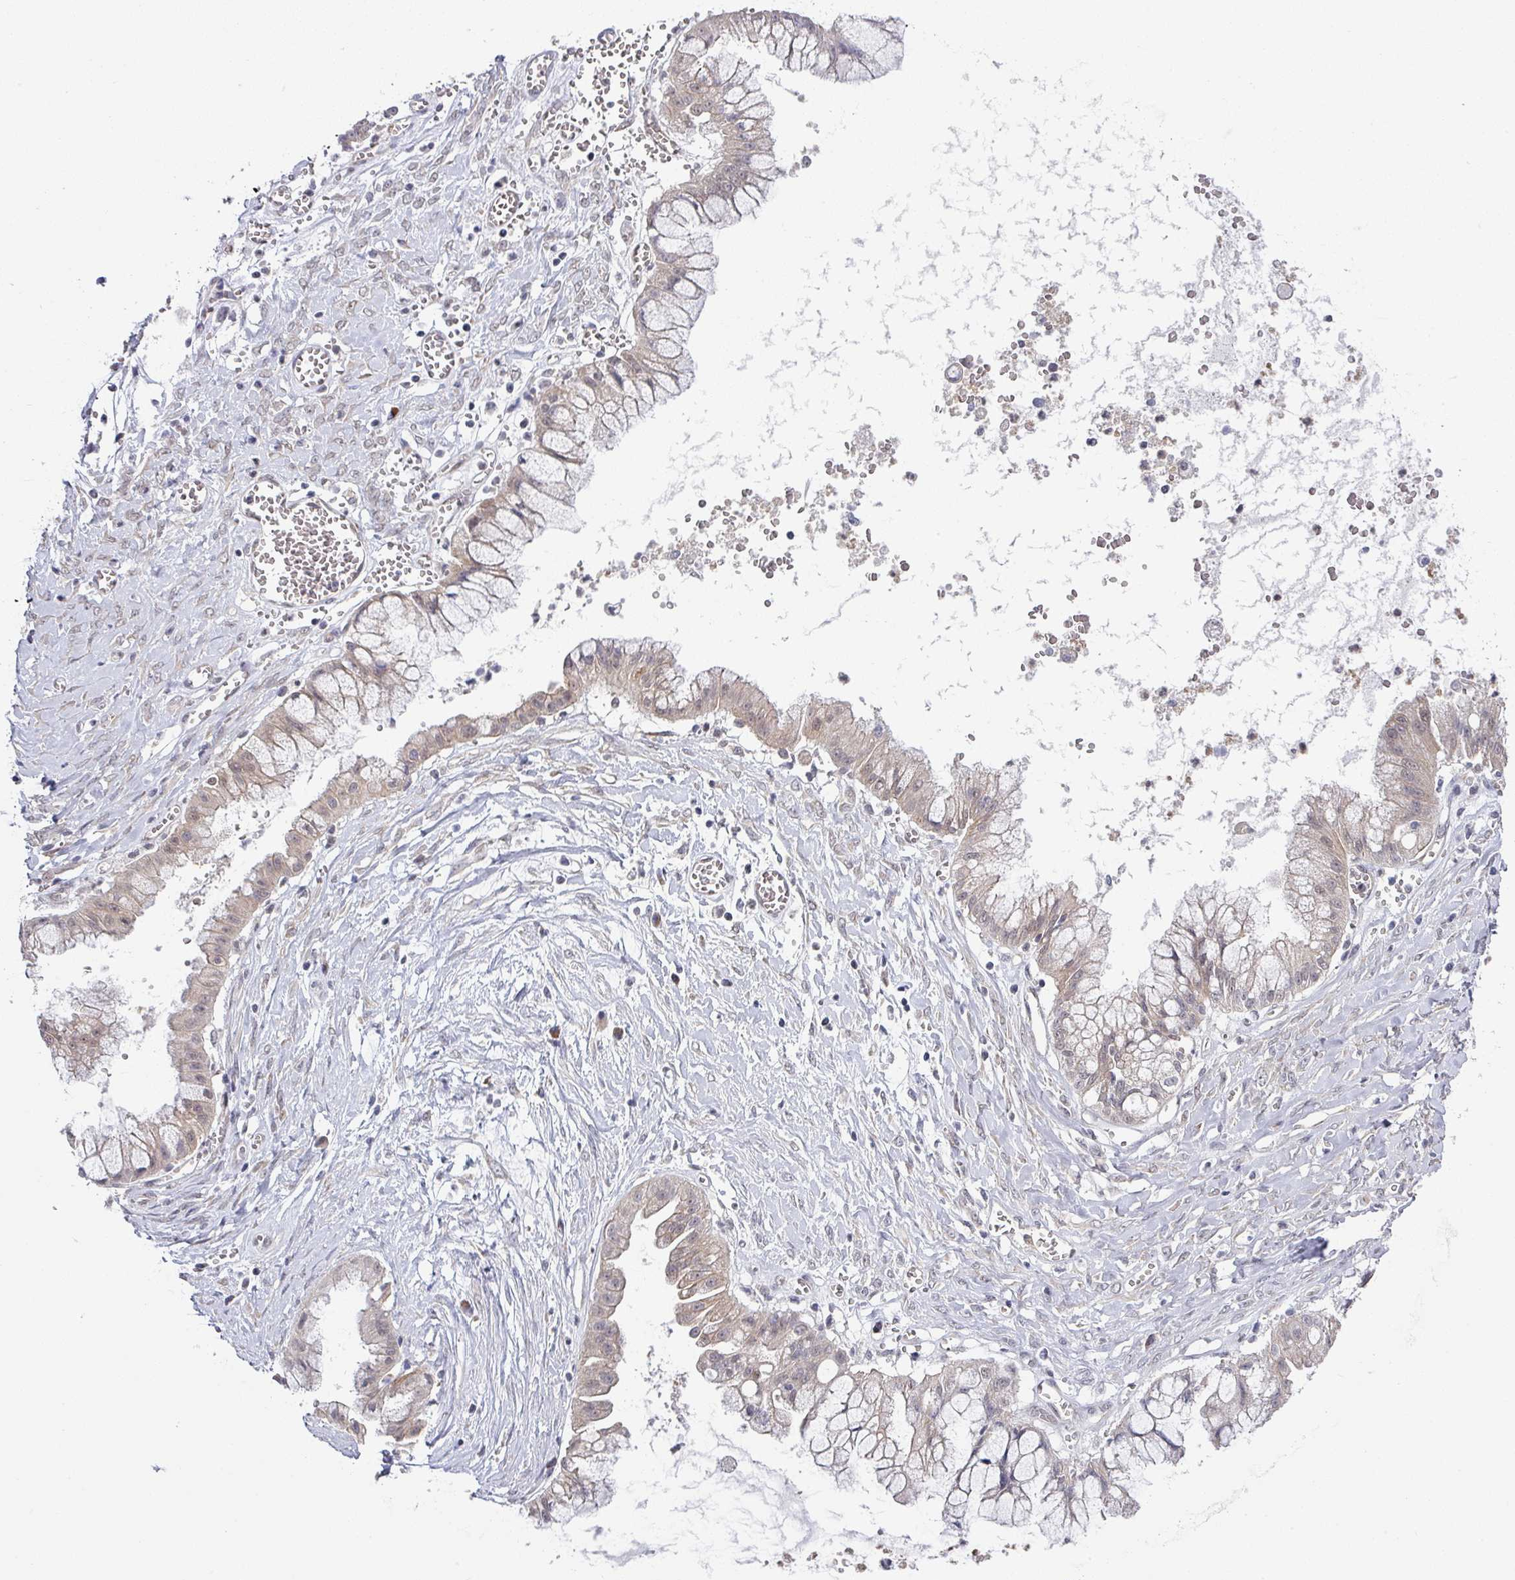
{"staining": {"intensity": "weak", "quantity": ">75%", "location": "cytoplasmic/membranous,nuclear"}, "tissue": "ovarian cancer", "cell_type": "Tumor cells", "image_type": "cancer", "snomed": [{"axis": "morphology", "description": "Cystadenocarcinoma, mucinous, NOS"}, {"axis": "topography", "description": "Ovary"}], "caption": "Immunohistochemical staining of ovarian cancer shows low levels of weak cytoplasmic/membranous and nuclear expression in about >75% of tumor cells.", "gene": "TMED5", "patient": {"sex": "female", "age": 70}}